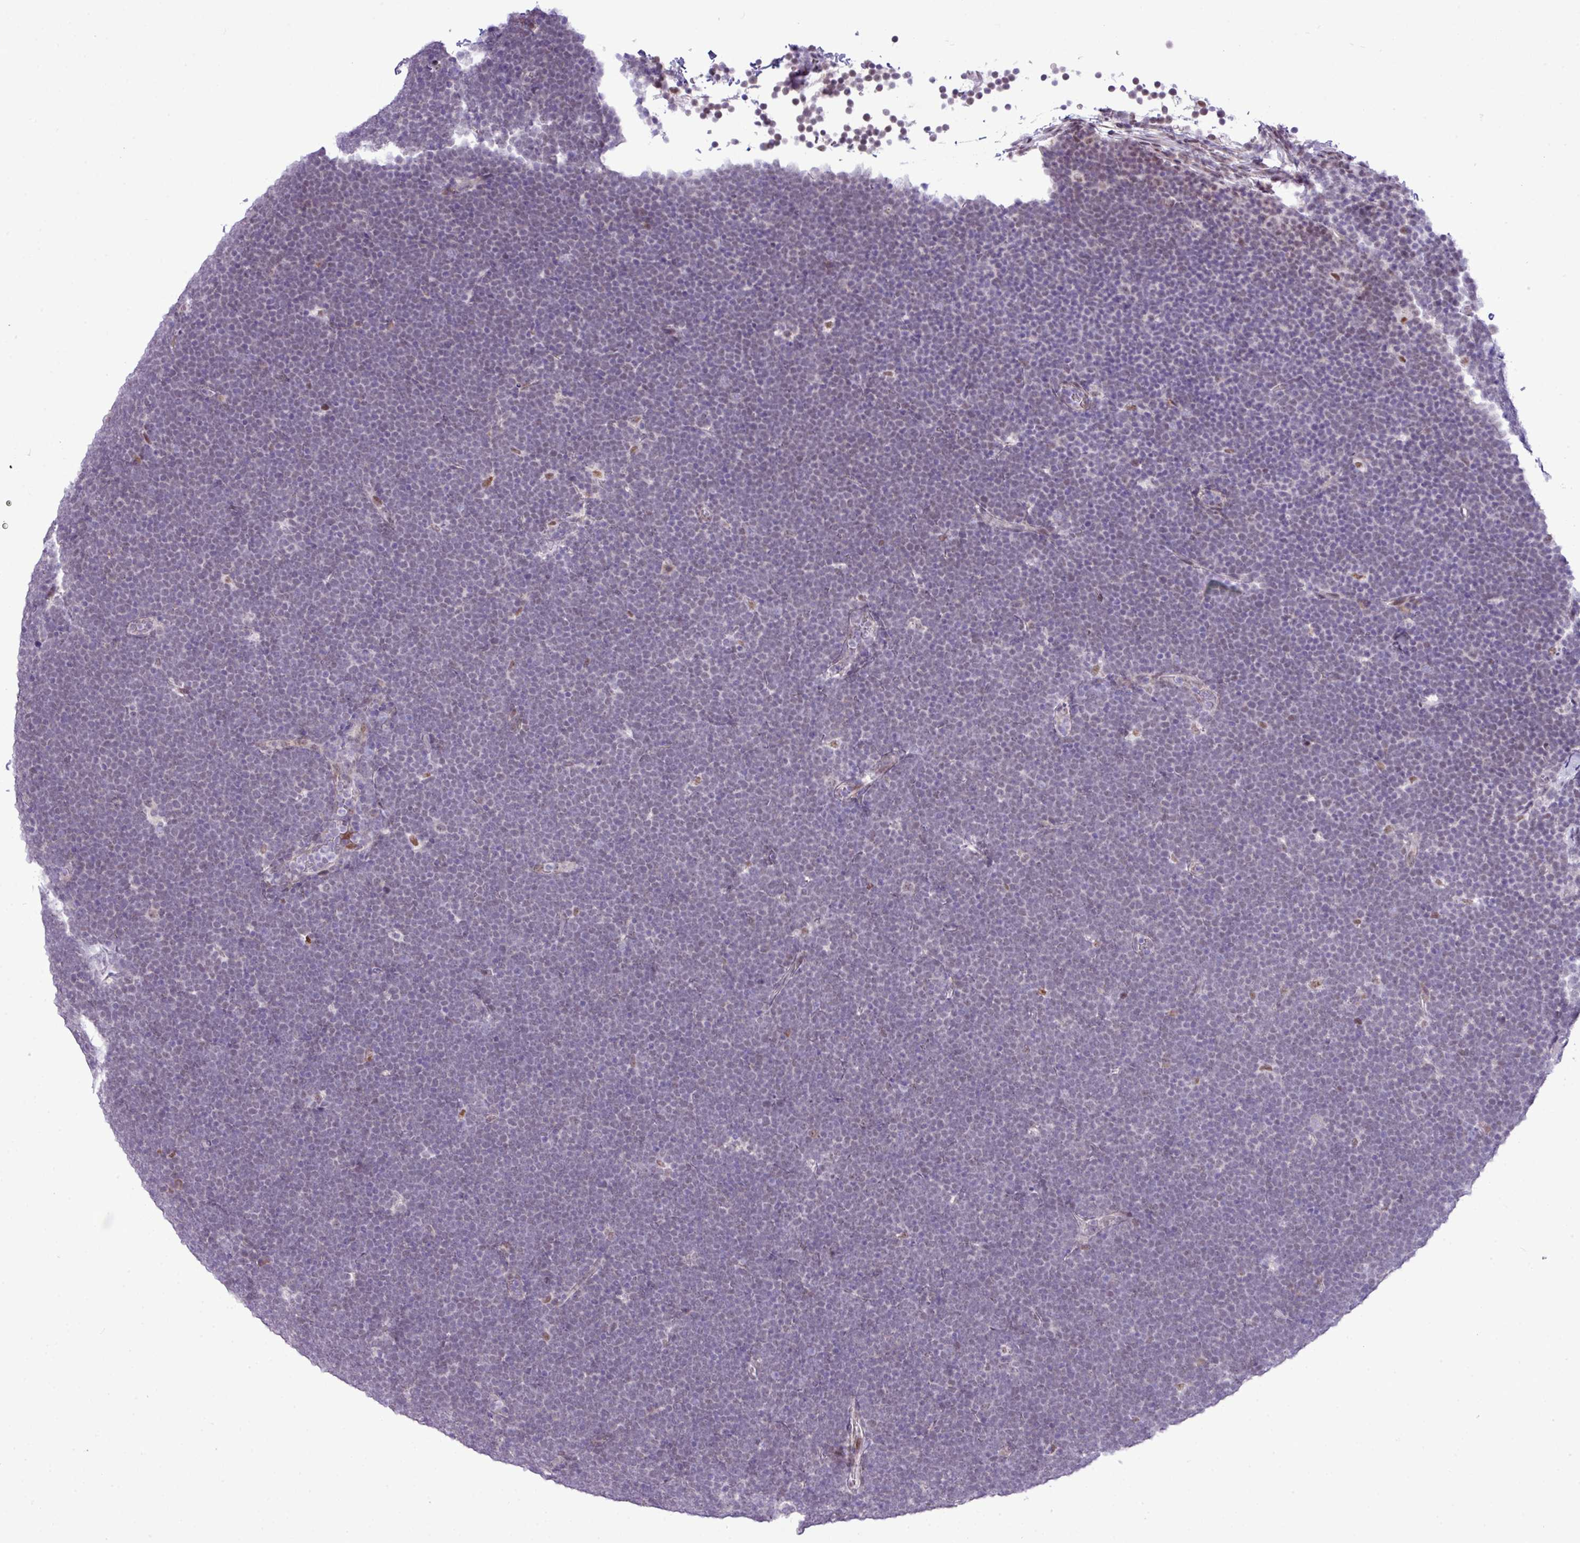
{"staining": {"intensity": "negative", "quantity": "none", "location": "none"}, "tissue": "lymphoma", "cell_type": "Tumor cells", "image_type": "cancer", "snomed": [{"axis": "morphology", "description": "Malignant lymphoma, non-Hodgkin's type, High grade"}, {"axis": "topography", "description": "Lymph node"}], "caption": "There is no significant expression in tumor cells of lymphoma.", "gene": "ELOA2", "patient": {"sex": "male", "age": 13}}